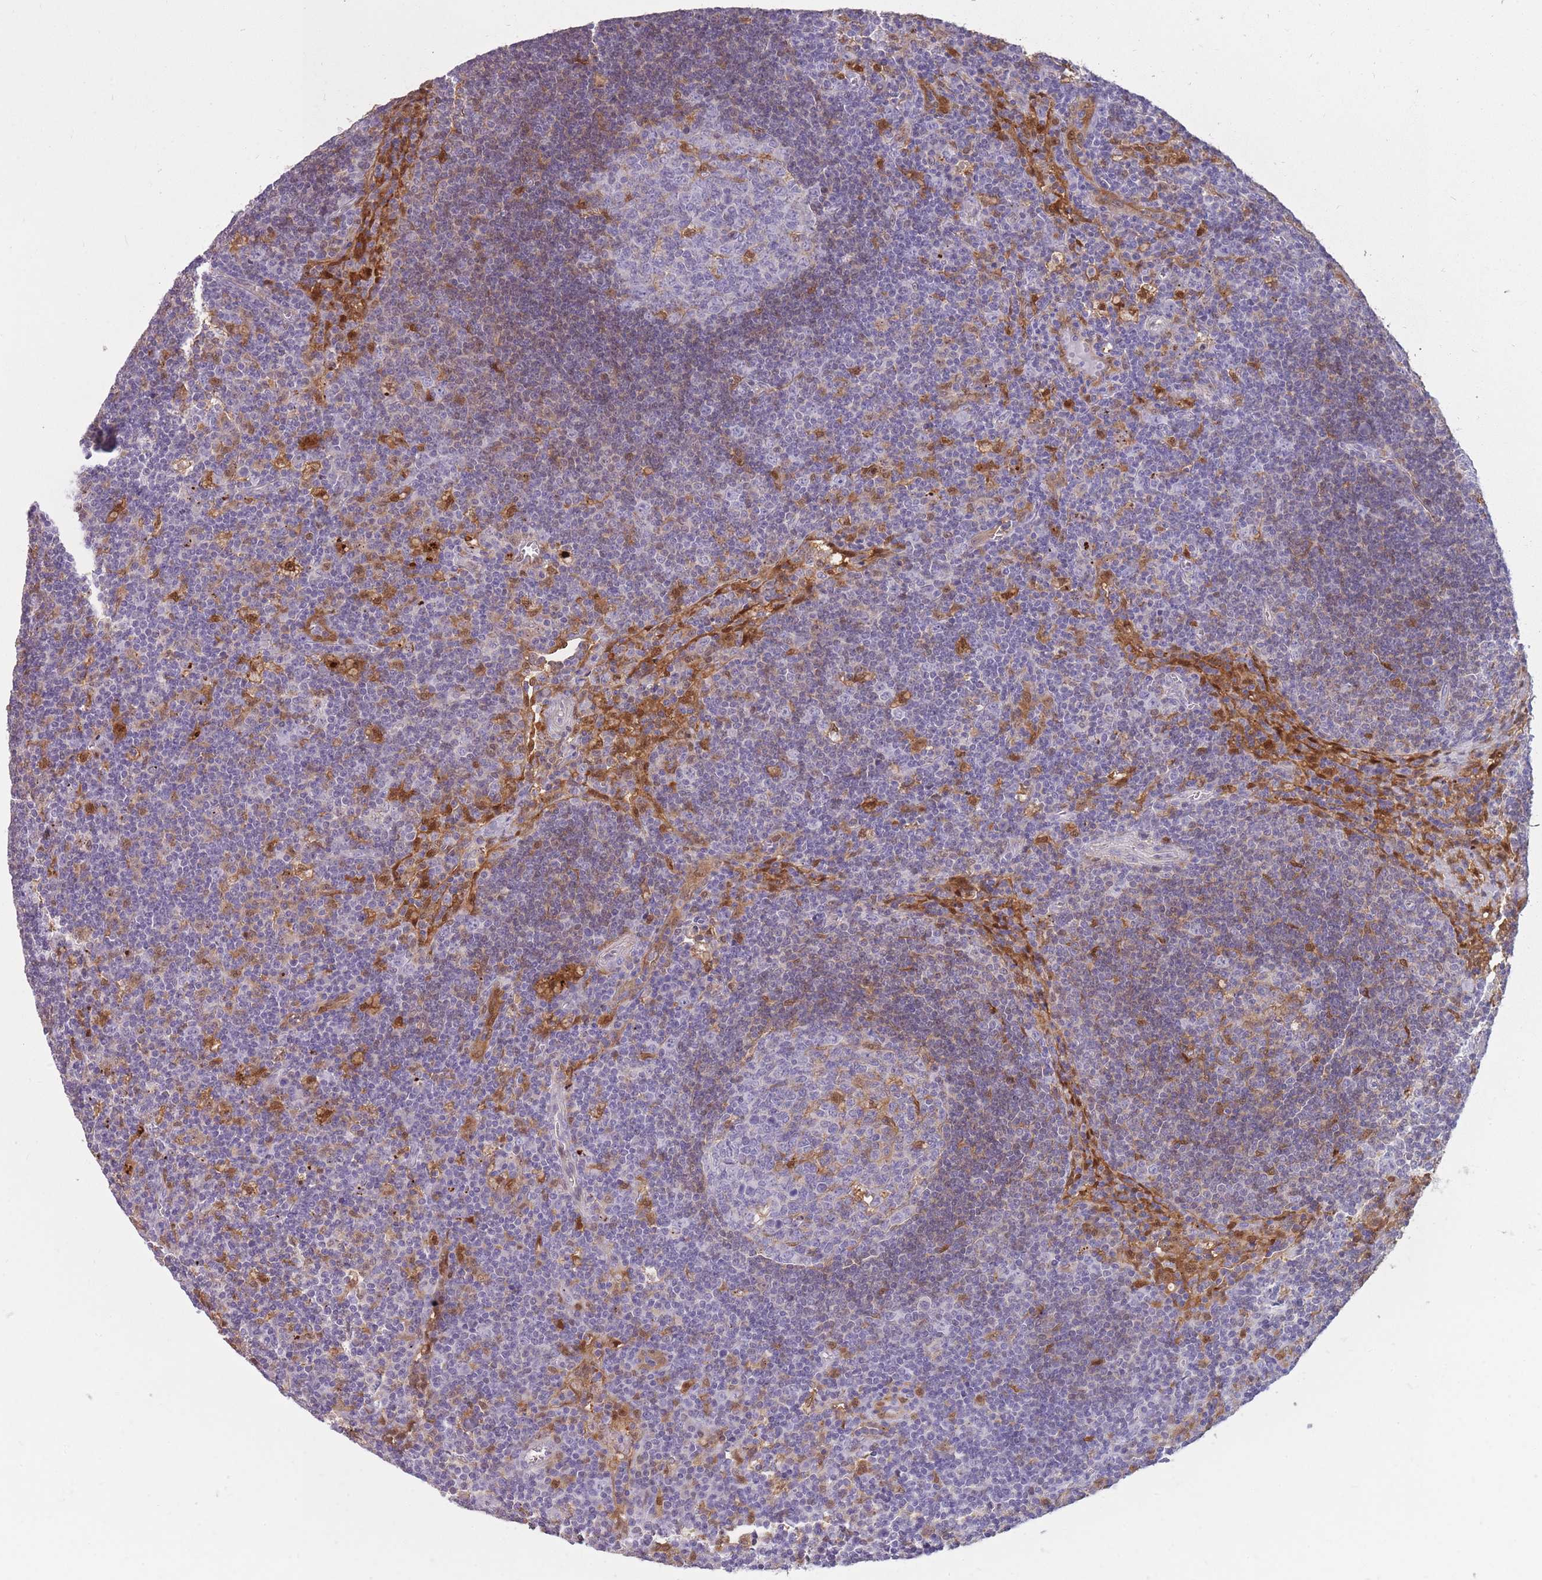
{"staining": {"intensity": "moderate", "quantity": "<25%", "location": "cytoplasmic/membranous,nuclear"}, "tissue": "lymph node", "cell_type": "Germinal center cells", "image_type": "normal", "snomed": [{"axis": "morphology", "description": "Normal tissue, NOS"}, {"axis": "topography", "description": "Lymph node"}], "caption": "DAB immunohistochemical staining of normal human lymph node reveals moderate cytoplasmic/membranous,nuclear protein positivity in about <25% of germinal center cells.", "gene": "LGALS9B", "patient": {"sex": "male", "age": 58}}